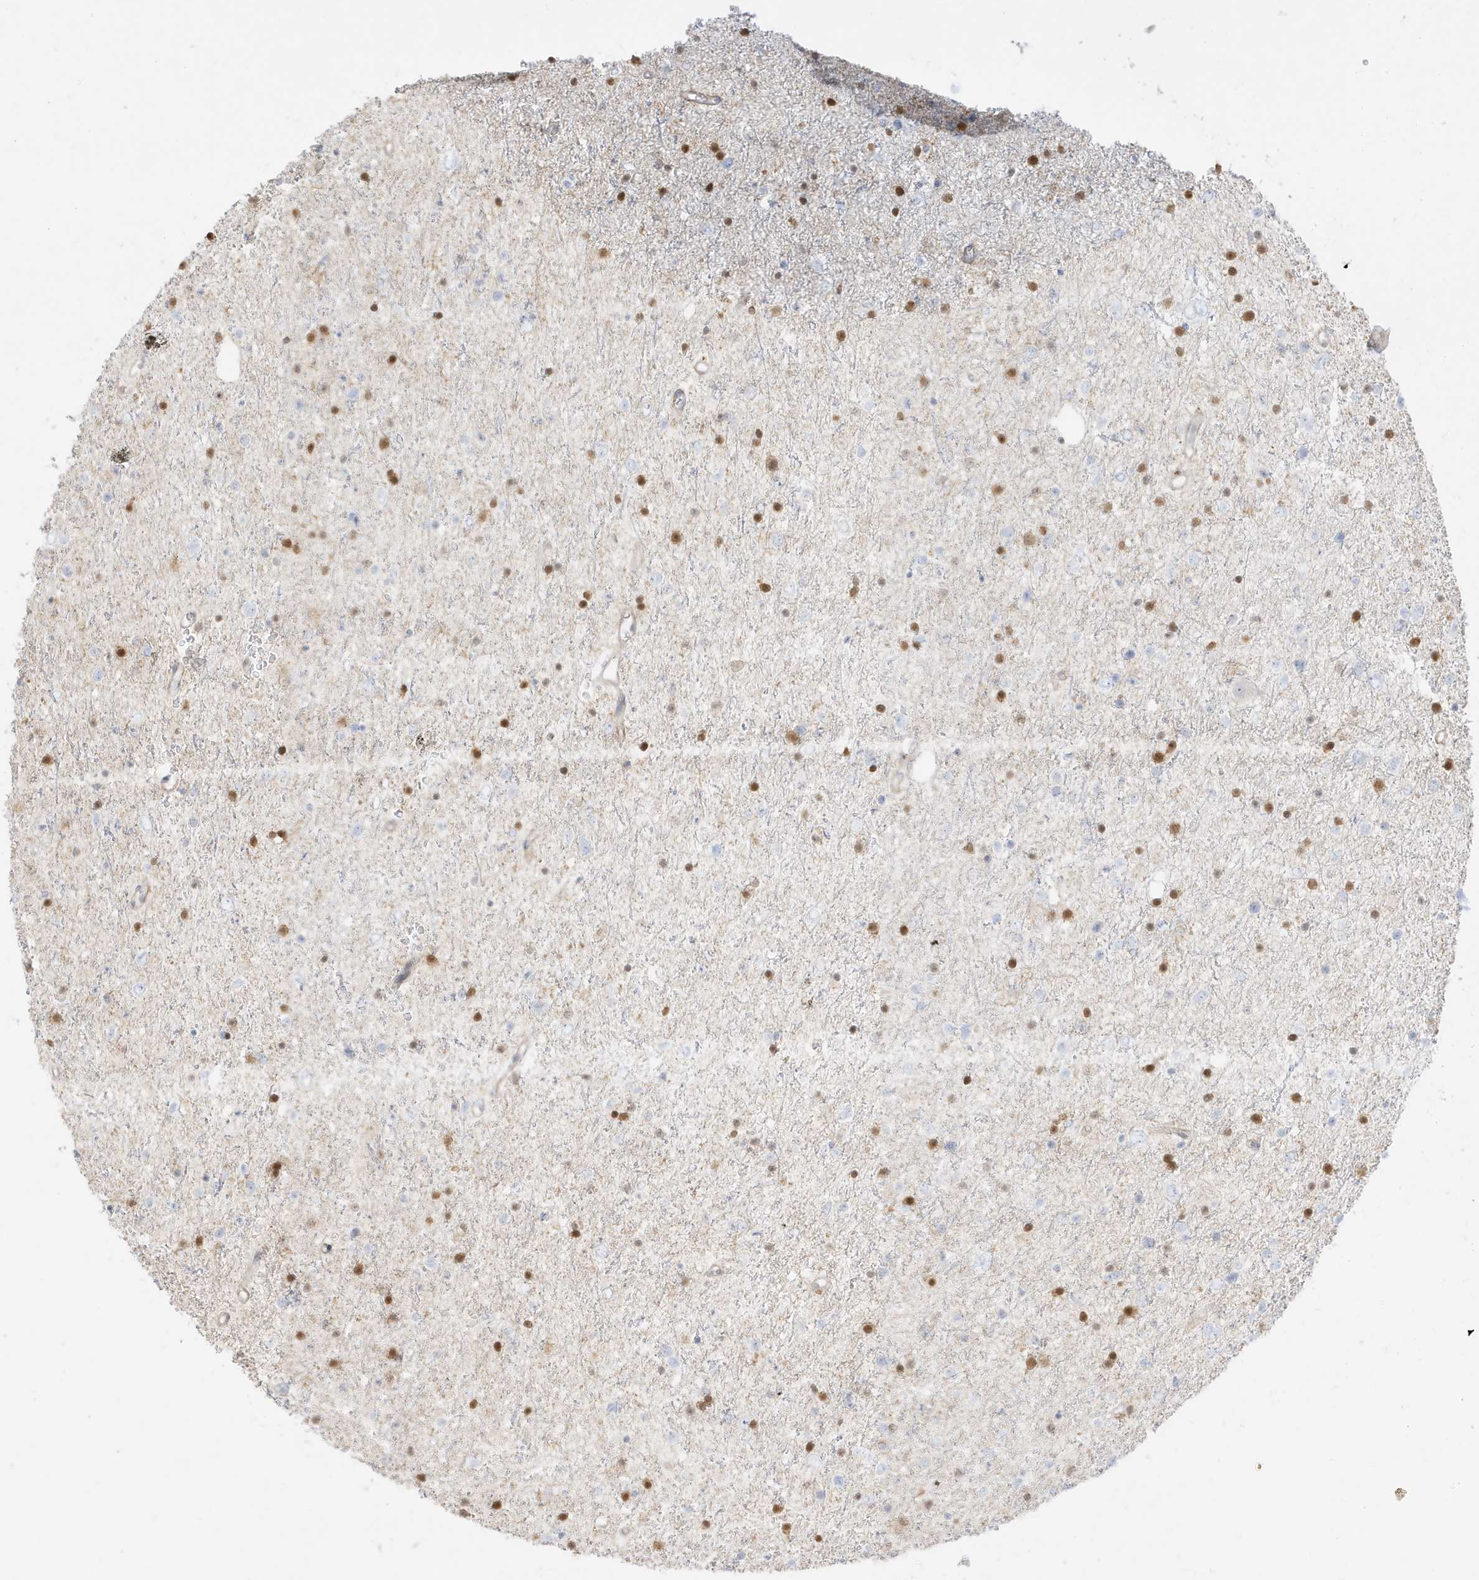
{"staining": {"intensity": "moderate", "quantity": "25%-75%", "location": "nuclear"}, "tissue": "glioma", "cell_type": "Tumor cells", "image_type": "cancer", "snomed": [{"axis": "morphology", "description": "Glioma, malignant, Low grade"}, {"axis": "topography", "description": "Brain"}], "caption": "Immunohistochemical staining of malignant low-grade glioma reveals moderate nuclear protein staining in approximately 25%-75% of tumor cells. Immunohistochemistry stains the protein in brown and the nuclei are stained blue.", "gene": "GCA", "patient": {"sex": "female", "age": 37}}